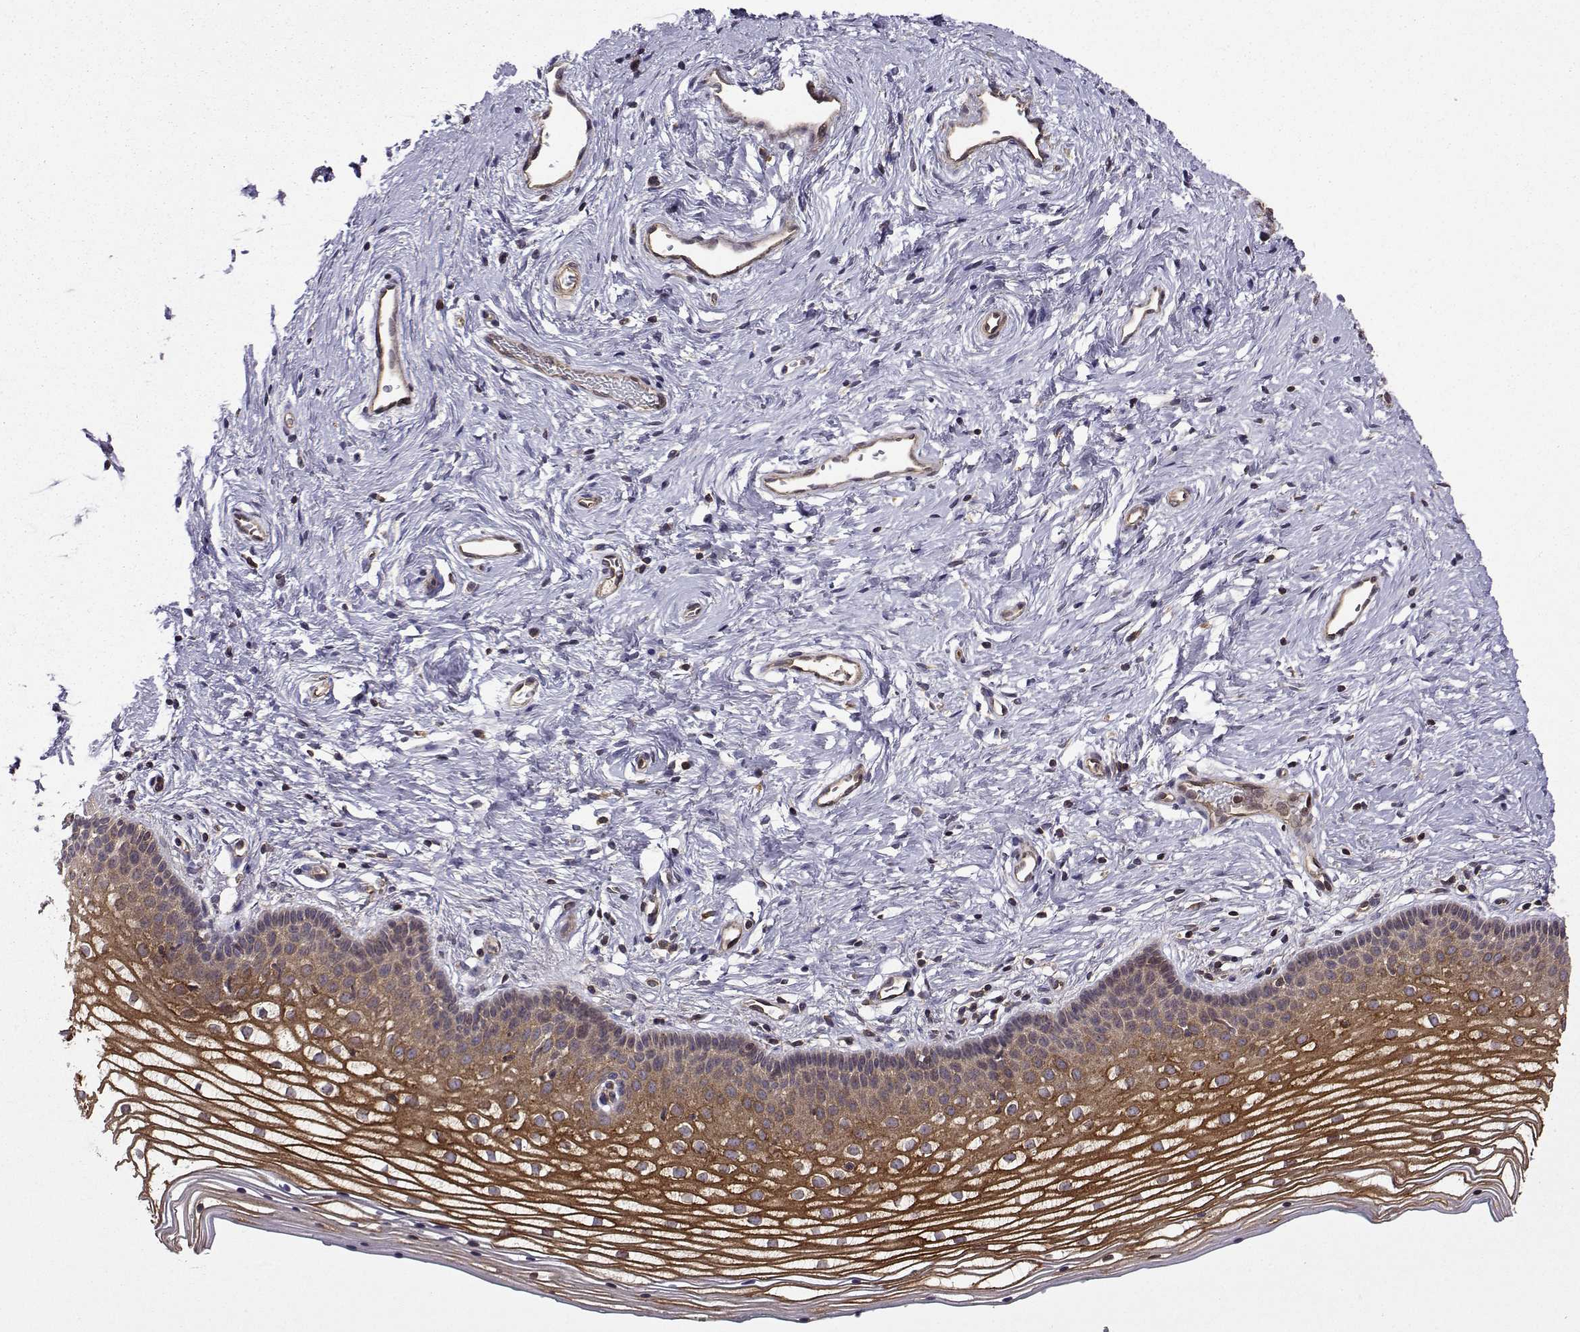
{"staining": {"intensity": "strong", "quantity": "25%-75%", "location": "cytoplasmic/membranous"}, "tissue": "vagina", "cell_type": "Squamous epithelial cells", "image_type": "normal", "snomed": [{"axis": "morphology", "description": "Normal tissue, NOS"}, {"axis": "topography", "description": "Vagina"}], "caption": "Immunohistochemical staining of unremarkable human vagina exhibits strong cytoplasmic/membranous protein staining in about 25%-75% of squamous epithelial cells.", "gene": "ITGB8", "patient": {"sex": "female", "age": 36}}